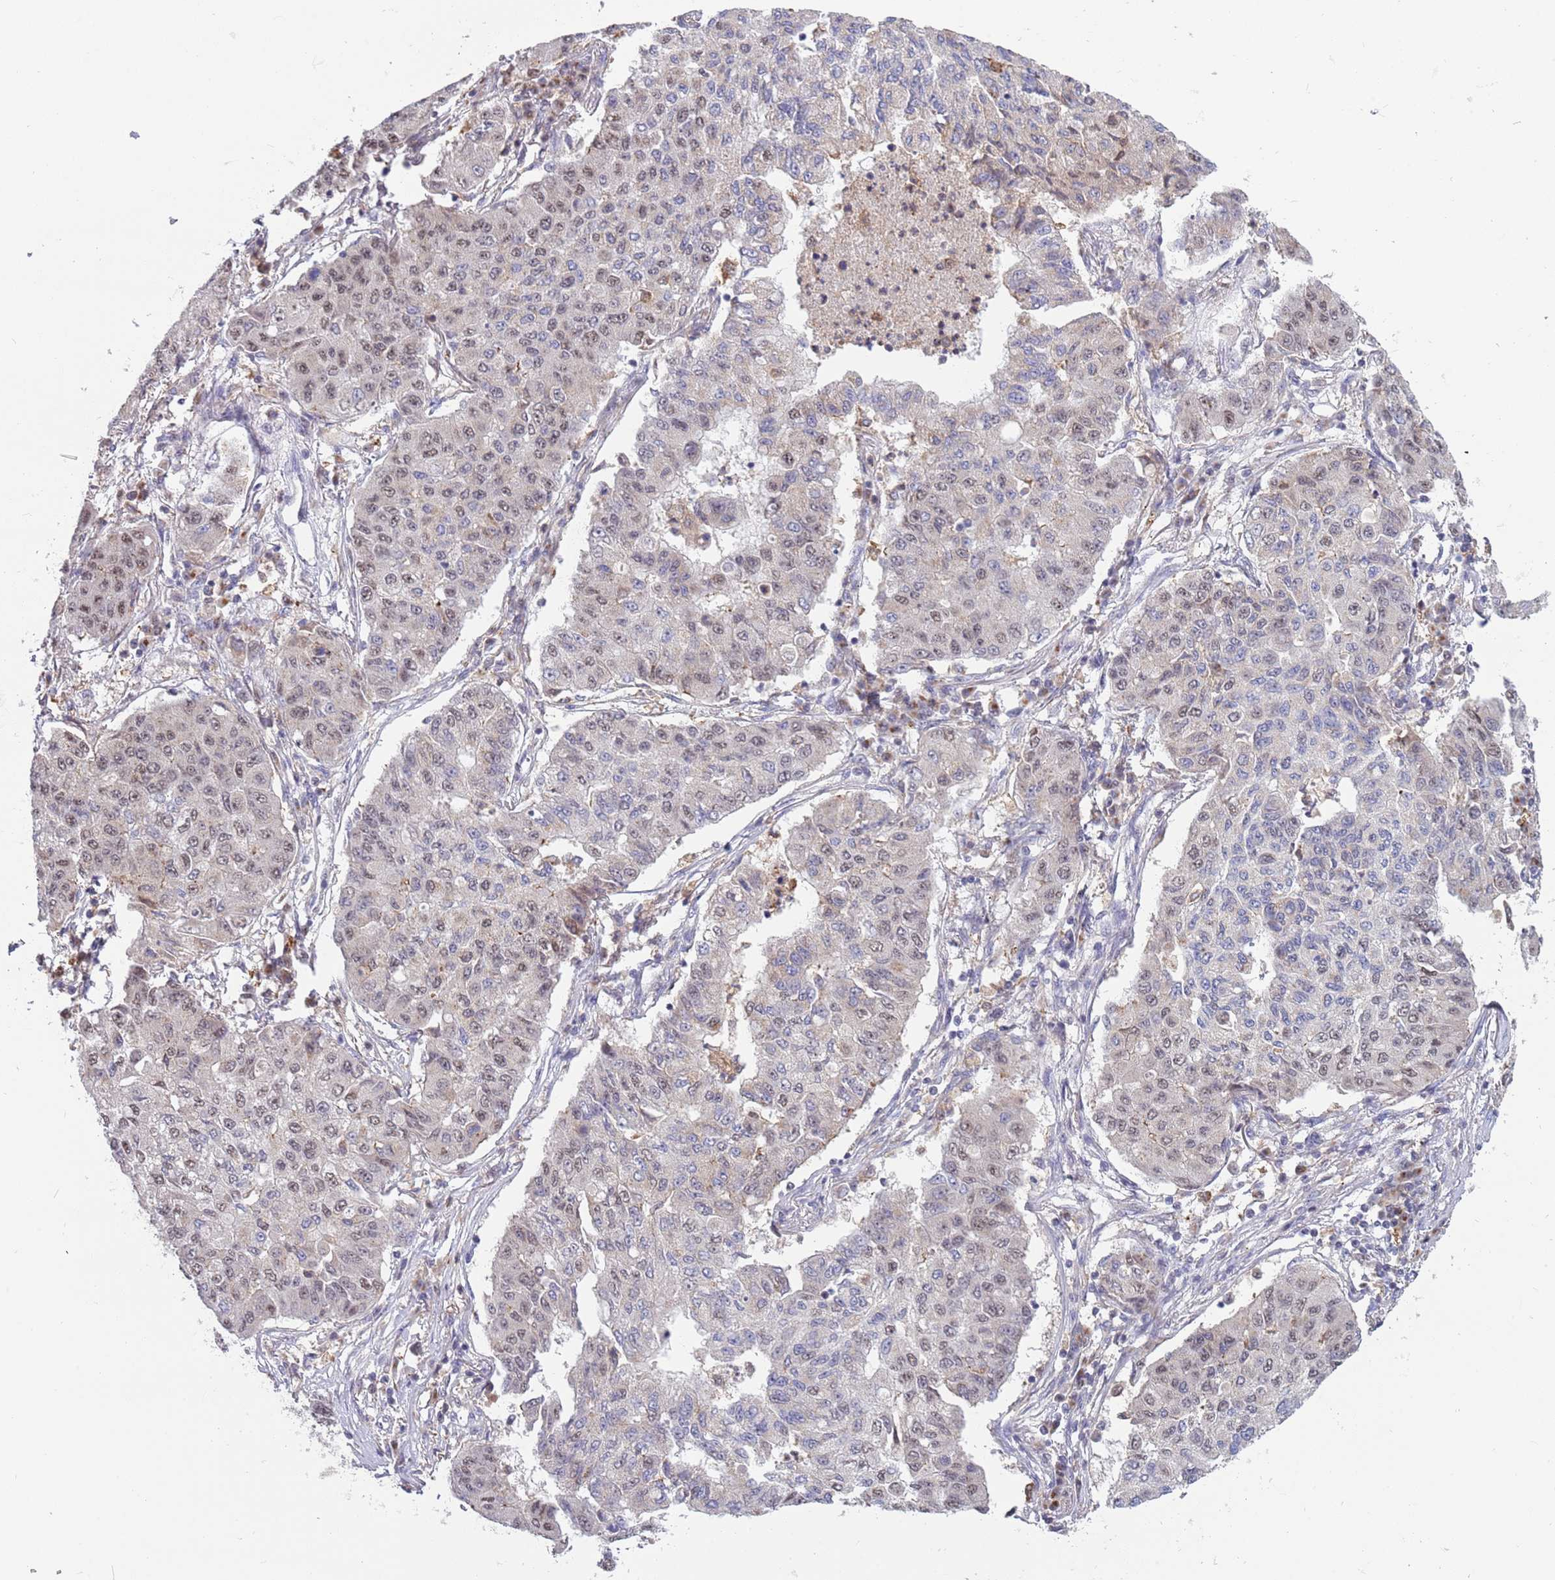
{"staining": {"intensity": "weak", "quantity": "25%-75%", "location": "nuclear"}, "tissue": "lung cancer", "cell_type": "Tumor cells", "image_type": "cancer", "snomed": [{"axis": "morphology", "description": "Squamous cell carcinoma, NOS"}, {"axis": "topography", "description": "Lung"}], "caption": "Protein staining of lung cancer (squamous cell carcinoma) tissue exhibits weak nuclear staining in about 25%-75% of tumor cells.", "gene": "CCNJL", "patient": {"sex": "male", "age": 74}}